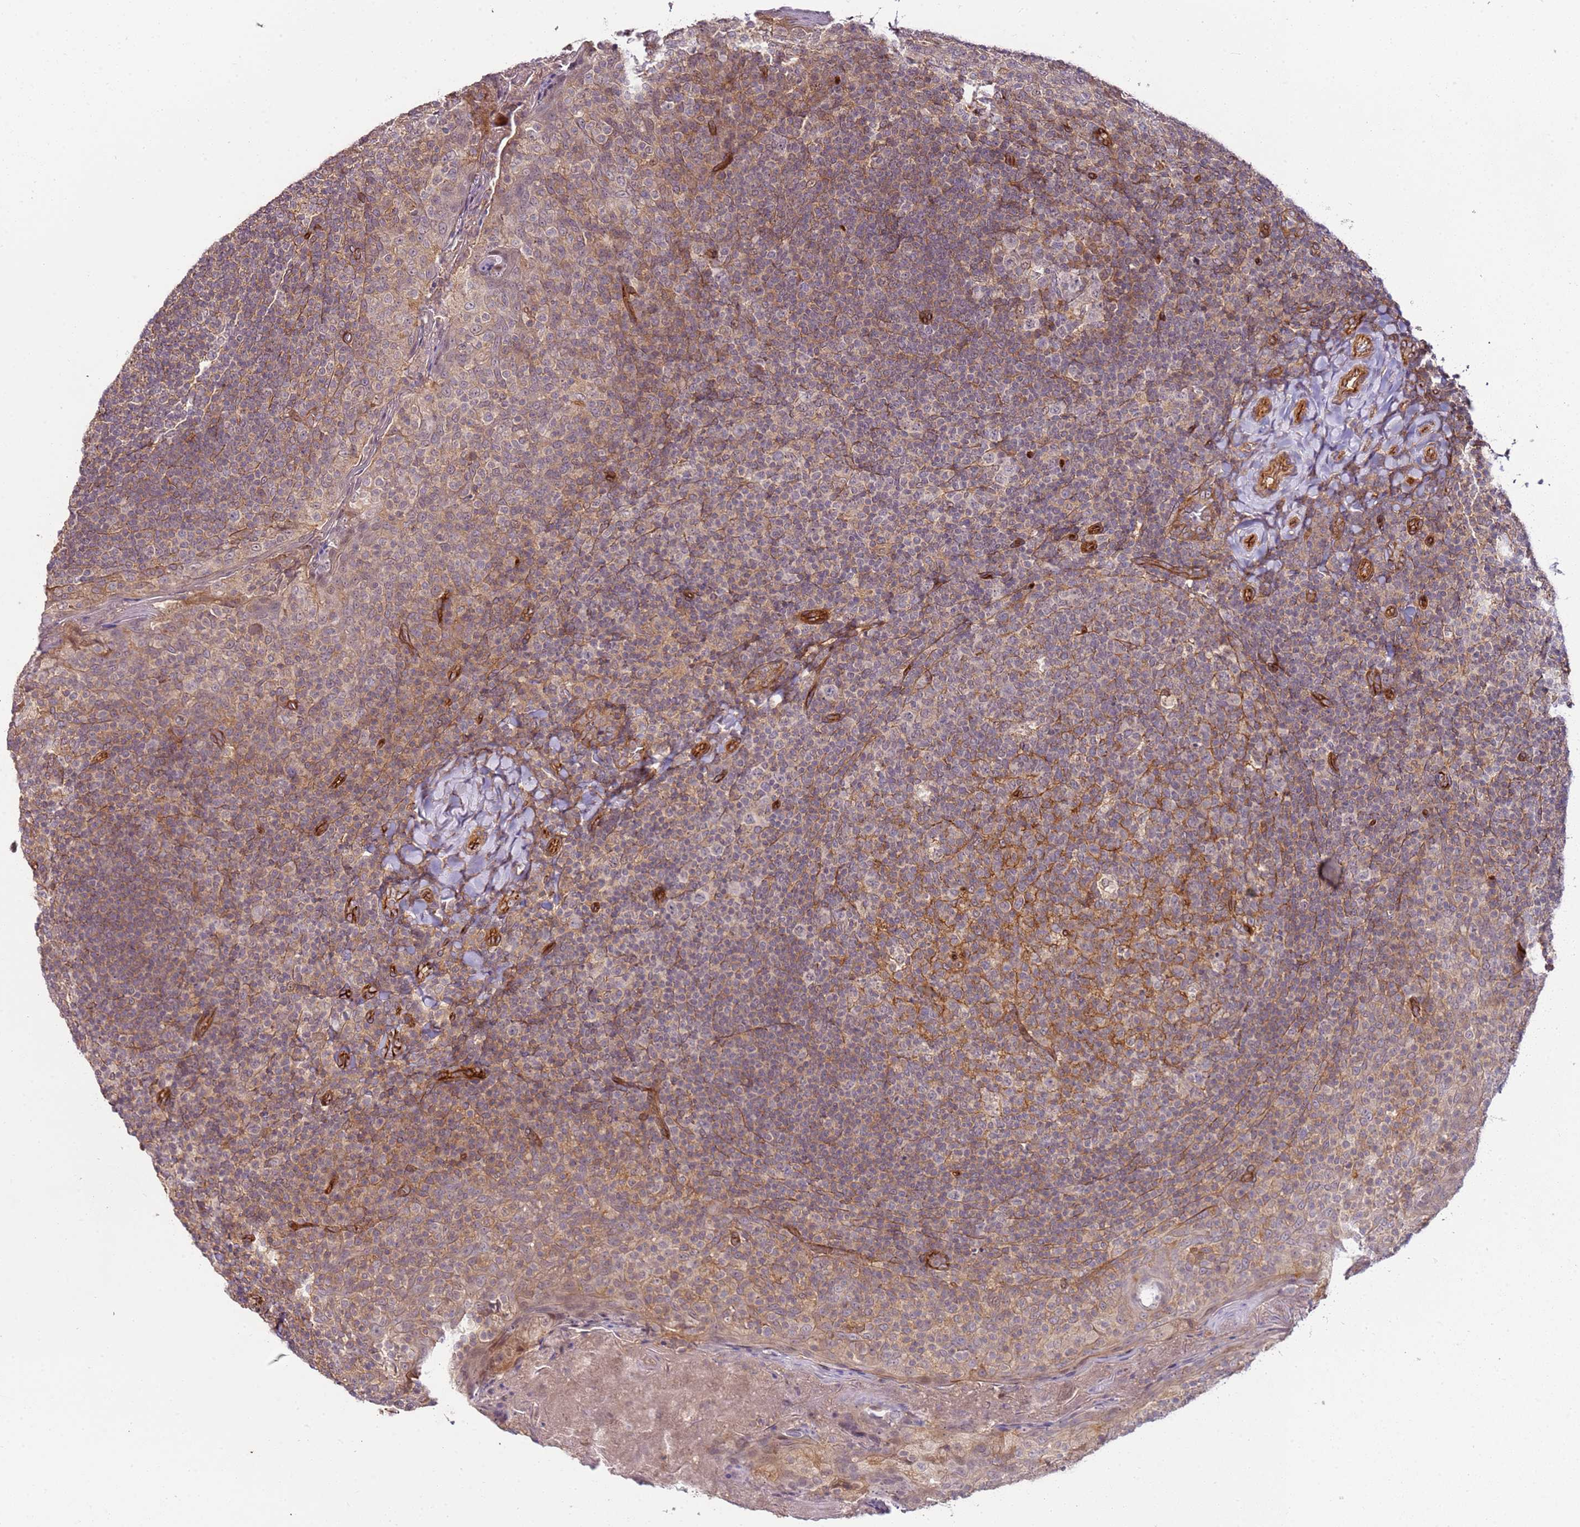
{"staining": {"intensity": "weak", "quantity": "25%-75%", "location": "cytoplasmic/membranous"}, "tissue": "tonsil", "cell_type": "Germinal center cells", "image_type": "normal", "snomed": [{"axis": "morphology", "description": "Normal tissue, NOS"}, {"axis": "topography", "description": "Tonsil"}], "caption": "Germinal center cells reveal weak cytoplasmic/membranous positivity in approximately 25%-75% of cells in normal tonsil.", "gene": "CCNYL1", "patient": {"sex": "female", "age": 19}}